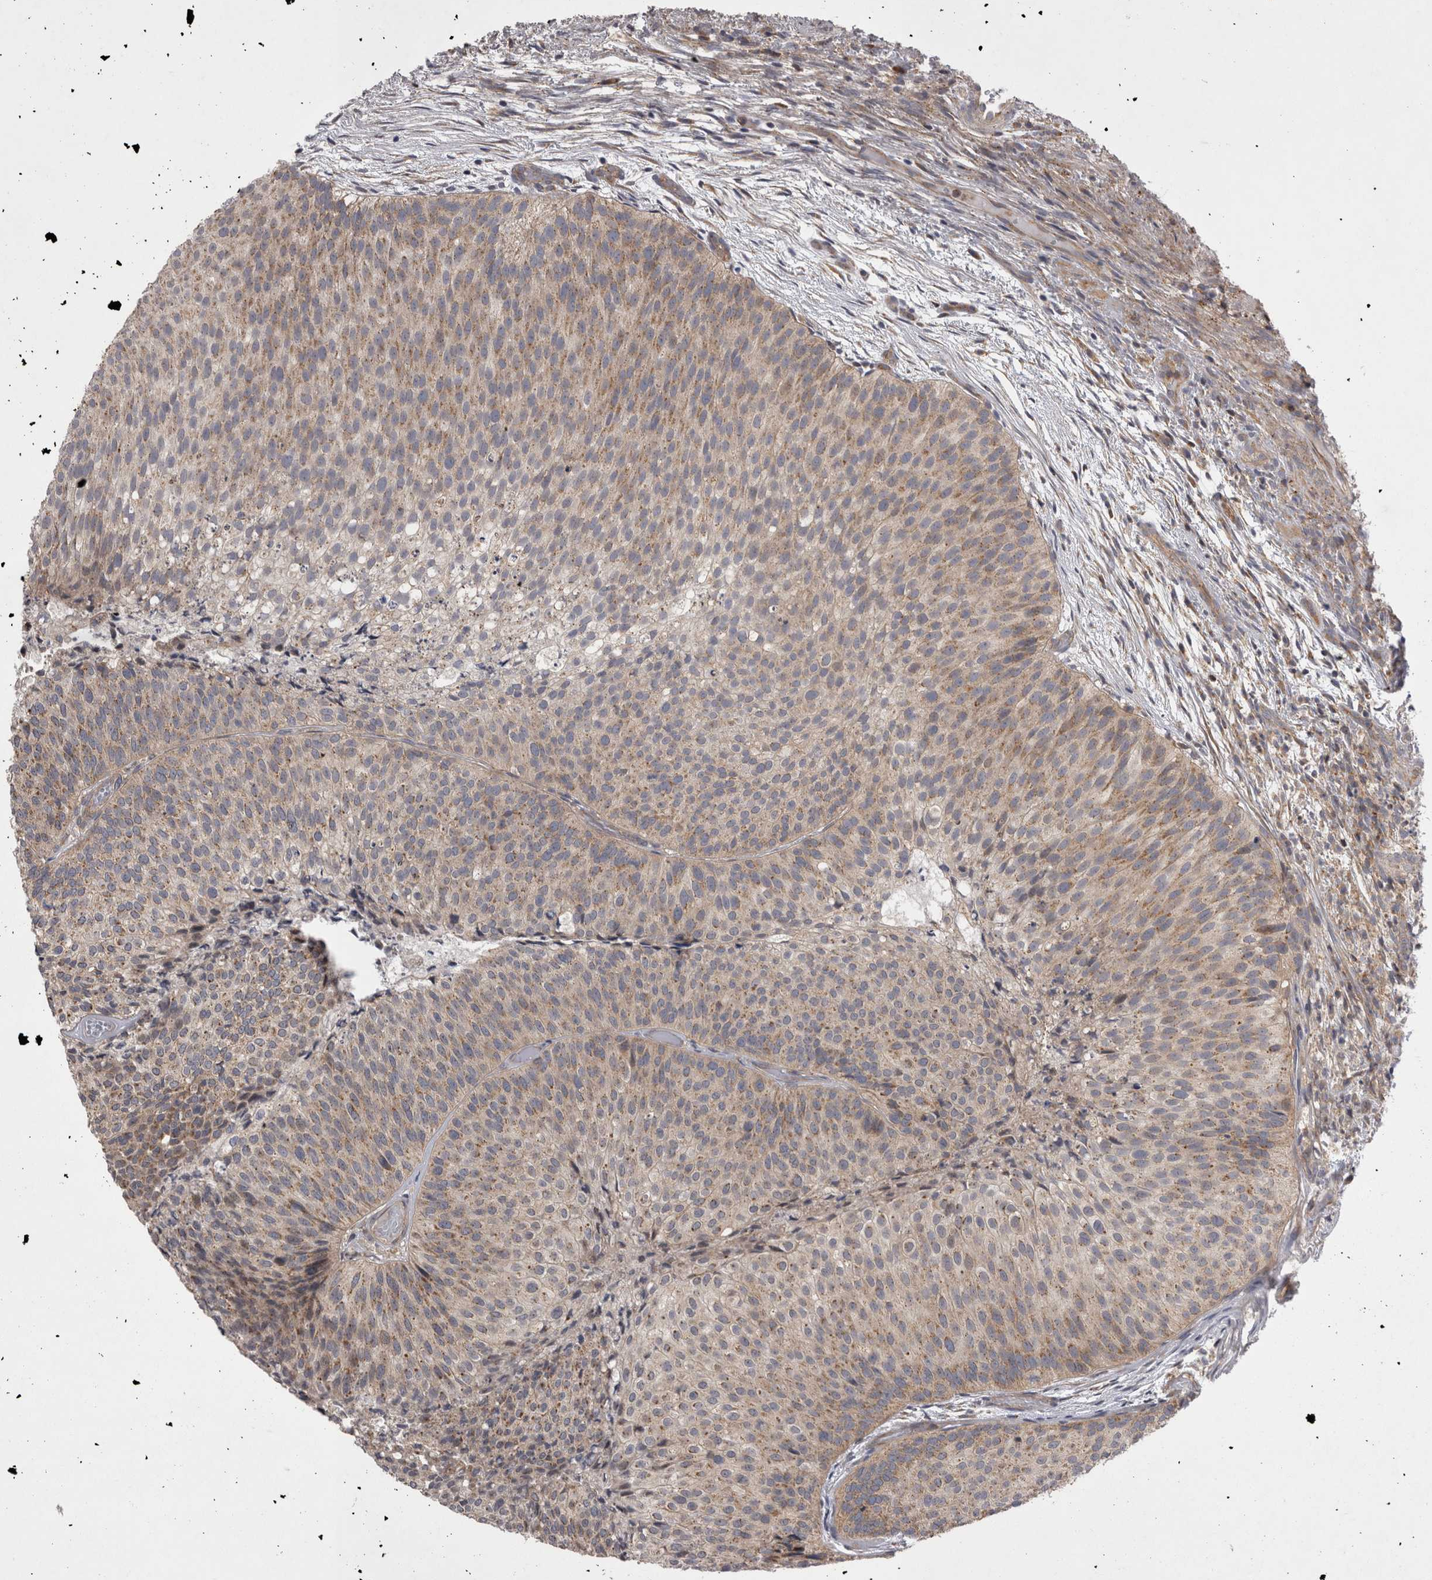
{"staining": {"intensity": "weak", "quantity": "<25%", "location": "cytoplasmic/membranous"}, "tissue": "urothelial cancer", "cell_type": "Tumor cells", "image_type": "cancer", "snomed": [{"axis": "morphology", "description": "Urothelial carcinoma, Low grade"}, {"axis": "topography", "description": "Urinary bladder"}], "caption": "Immunohistochemistry (IHC) of urothelial carcinoma (low-grade) demonstrates no positivity in tumor cells.", "gene": "TSPOAP1", "patient": {"sex": "male", "age": 86}}